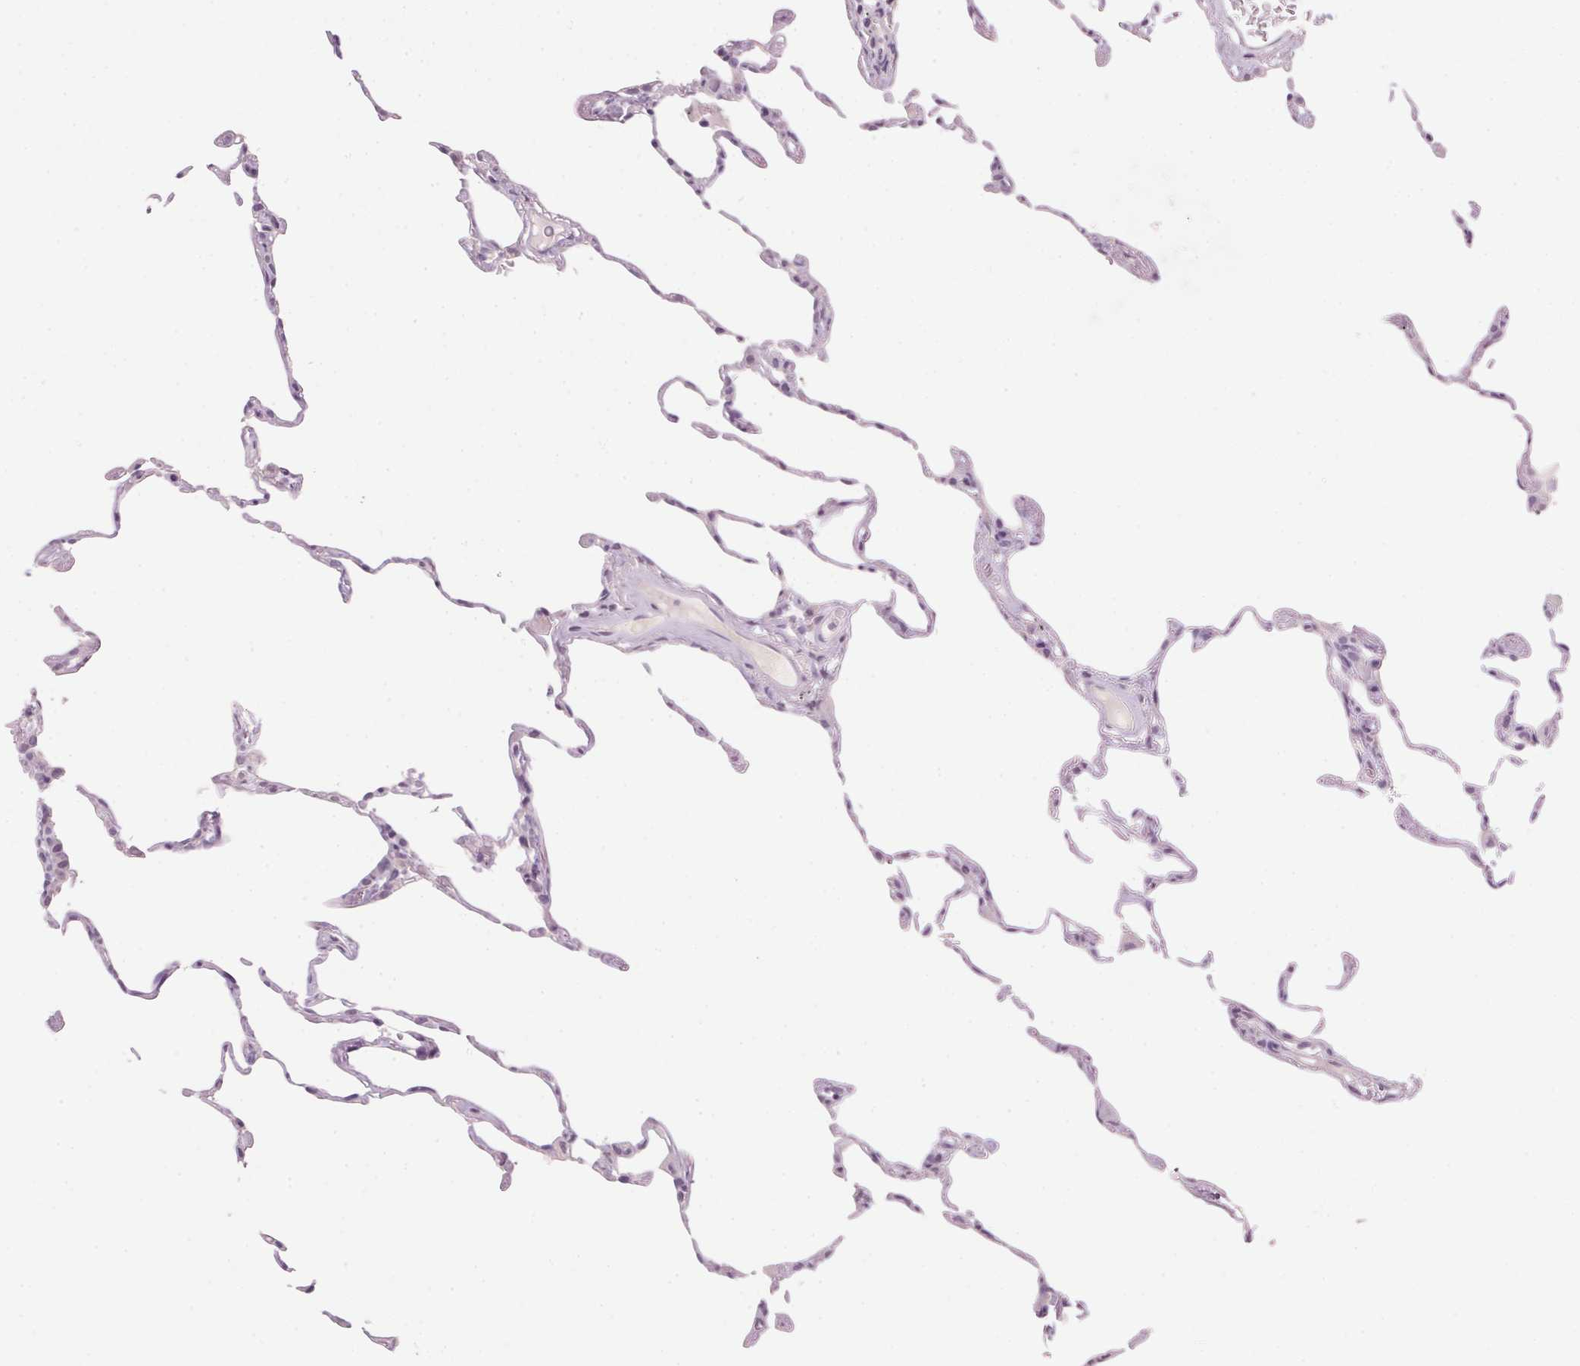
{"staining": {"intensity": "negative", "quantity": "none", "location": "none"}, "tissue": "lung", "cell_type": "Alveolar cells", "image_type": "normal", "snomed": [{"axis": "morphology", "description": "Normal tissue, NOS"}, {"axis": "topography", "description": "Lung"}], "caption": "This is an immunohistochemistry histopathology image of benign lung. There is no positivity in alveolar cells.", "gene": "IGFBP1", "patient": {"sex": "female", "age": 57}}